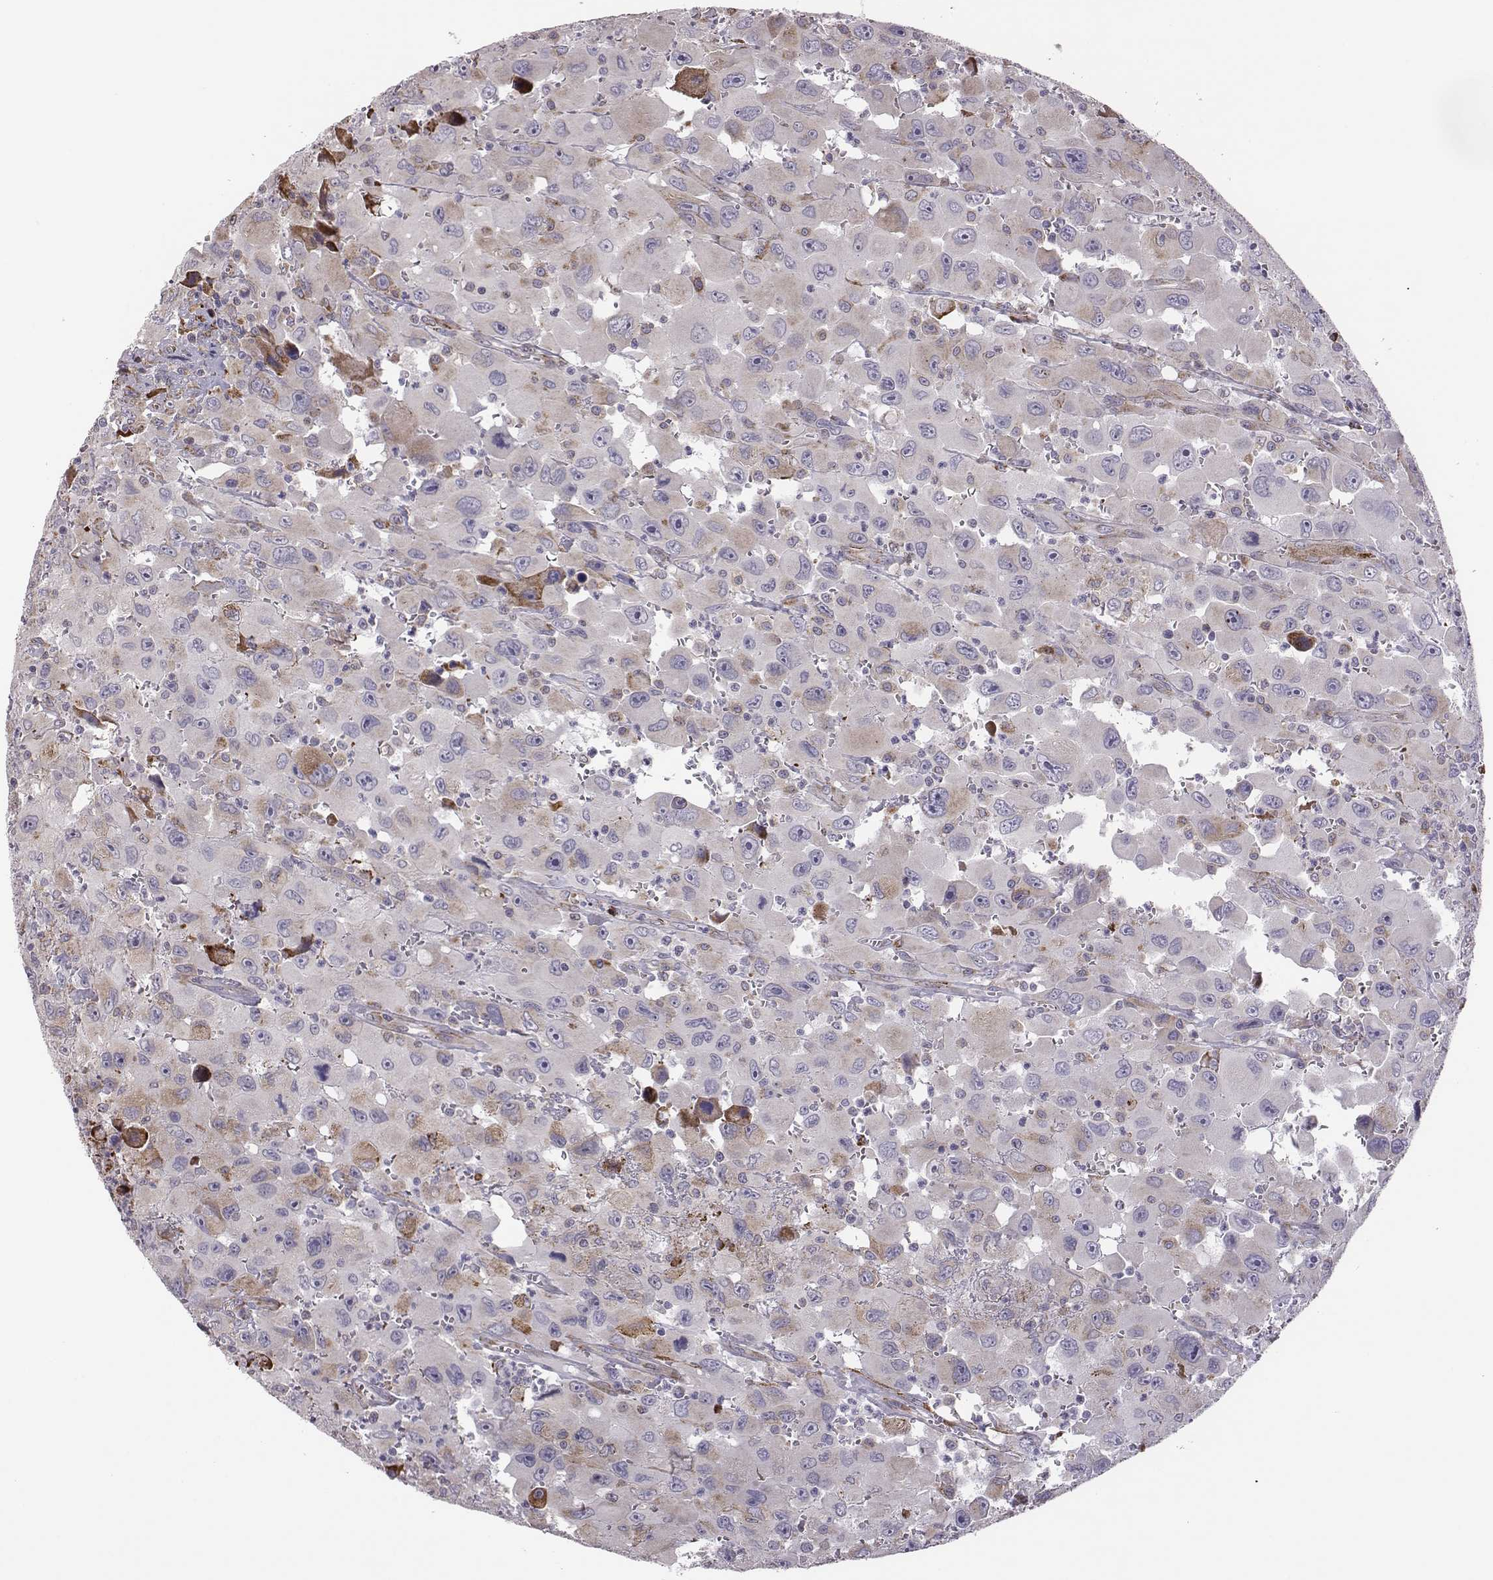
{"staining": {"intensity": "moderate", "quantity": "<25%", "location": "cytoplasmic/membranous"}, "tissue": "head and neck cancer", "cell_type": "Tumor cells", "image_type": "cancer", "snomed": [{"axis": "morphology", "description": "Squamous cell carcinoma, NOS"}, {"axis": "morphology", "description": "Squamous cell carcinoma, metastatic, NOS"}, {"axis": "topography", "description": "Oral tissue"}, {"axis": "topography", "description": "Head-Neck"}], "caption": "Approximately <25% of tumor cells in head and neck cancer exhibit moderate cytoplasmic/membranous protein expression as visualized by brown immunohistochemical staining.", "gene": "SELENOI", "patient": {"sex": "female", "age": 85}}